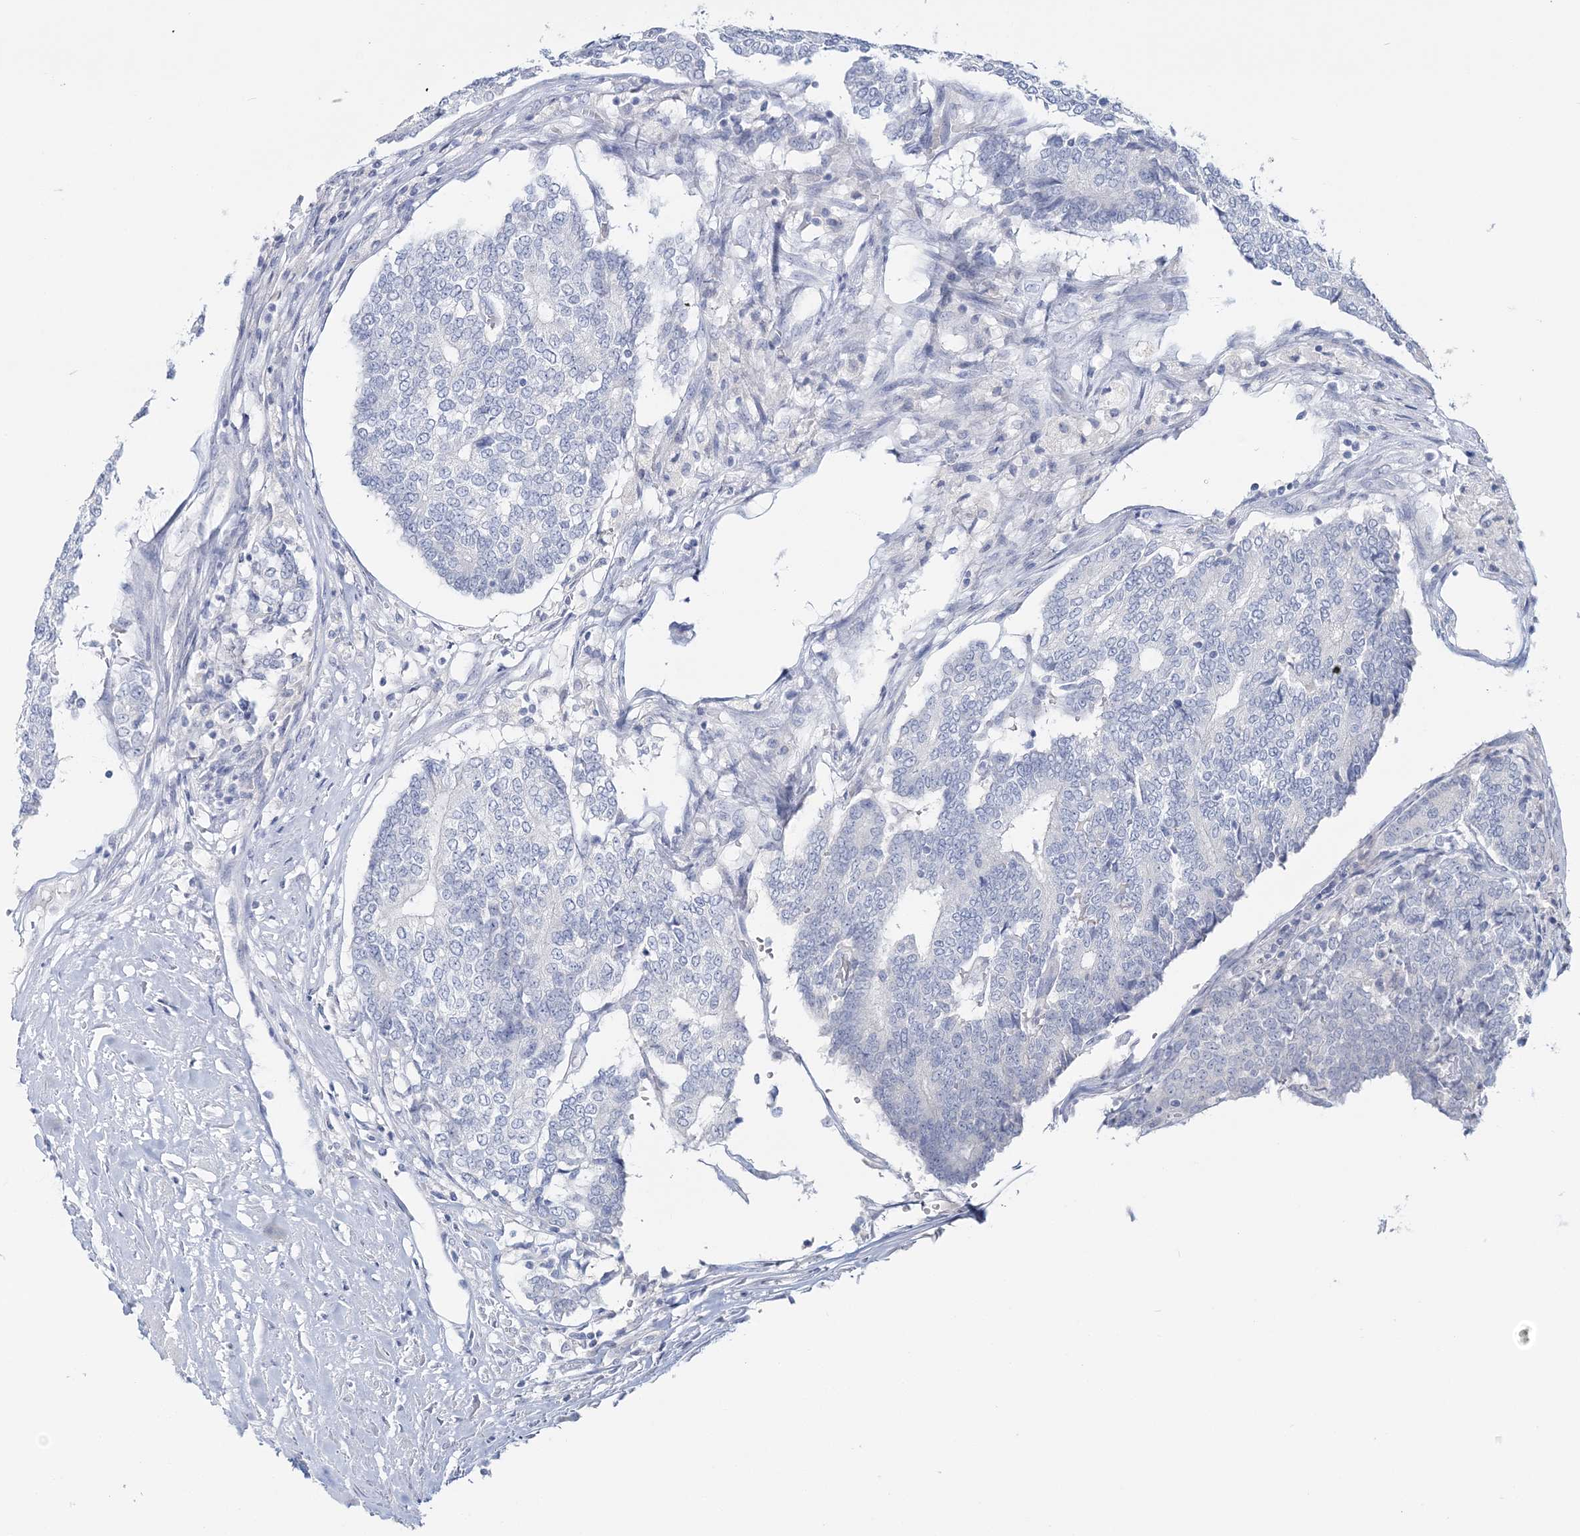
{"staining": {"intensity": "negative", "quantity": "none", "location": "none"}, "tissue": "prostate cancer", "cell_type": "Tumor cells", "image_type": "cancer", "snomed": [{"axis": "morphology", "description": "Normal tissue, NOS"}, {"axis": "morphology", "description": "Adenocarcinoma, High grade"}, {"axis": "topography", "description": "Prostate"}, {"axis": "topography", "description": "Seminal veicle"}], "caption": "A high-resolution histopathology image shows immunohistochemistry staining of prostate high-grade adenocarcinoma, which displays no significant expression in tumor cells.", "gene": "CYP3A4", "patient": {"sex": "male", "age": 55}}